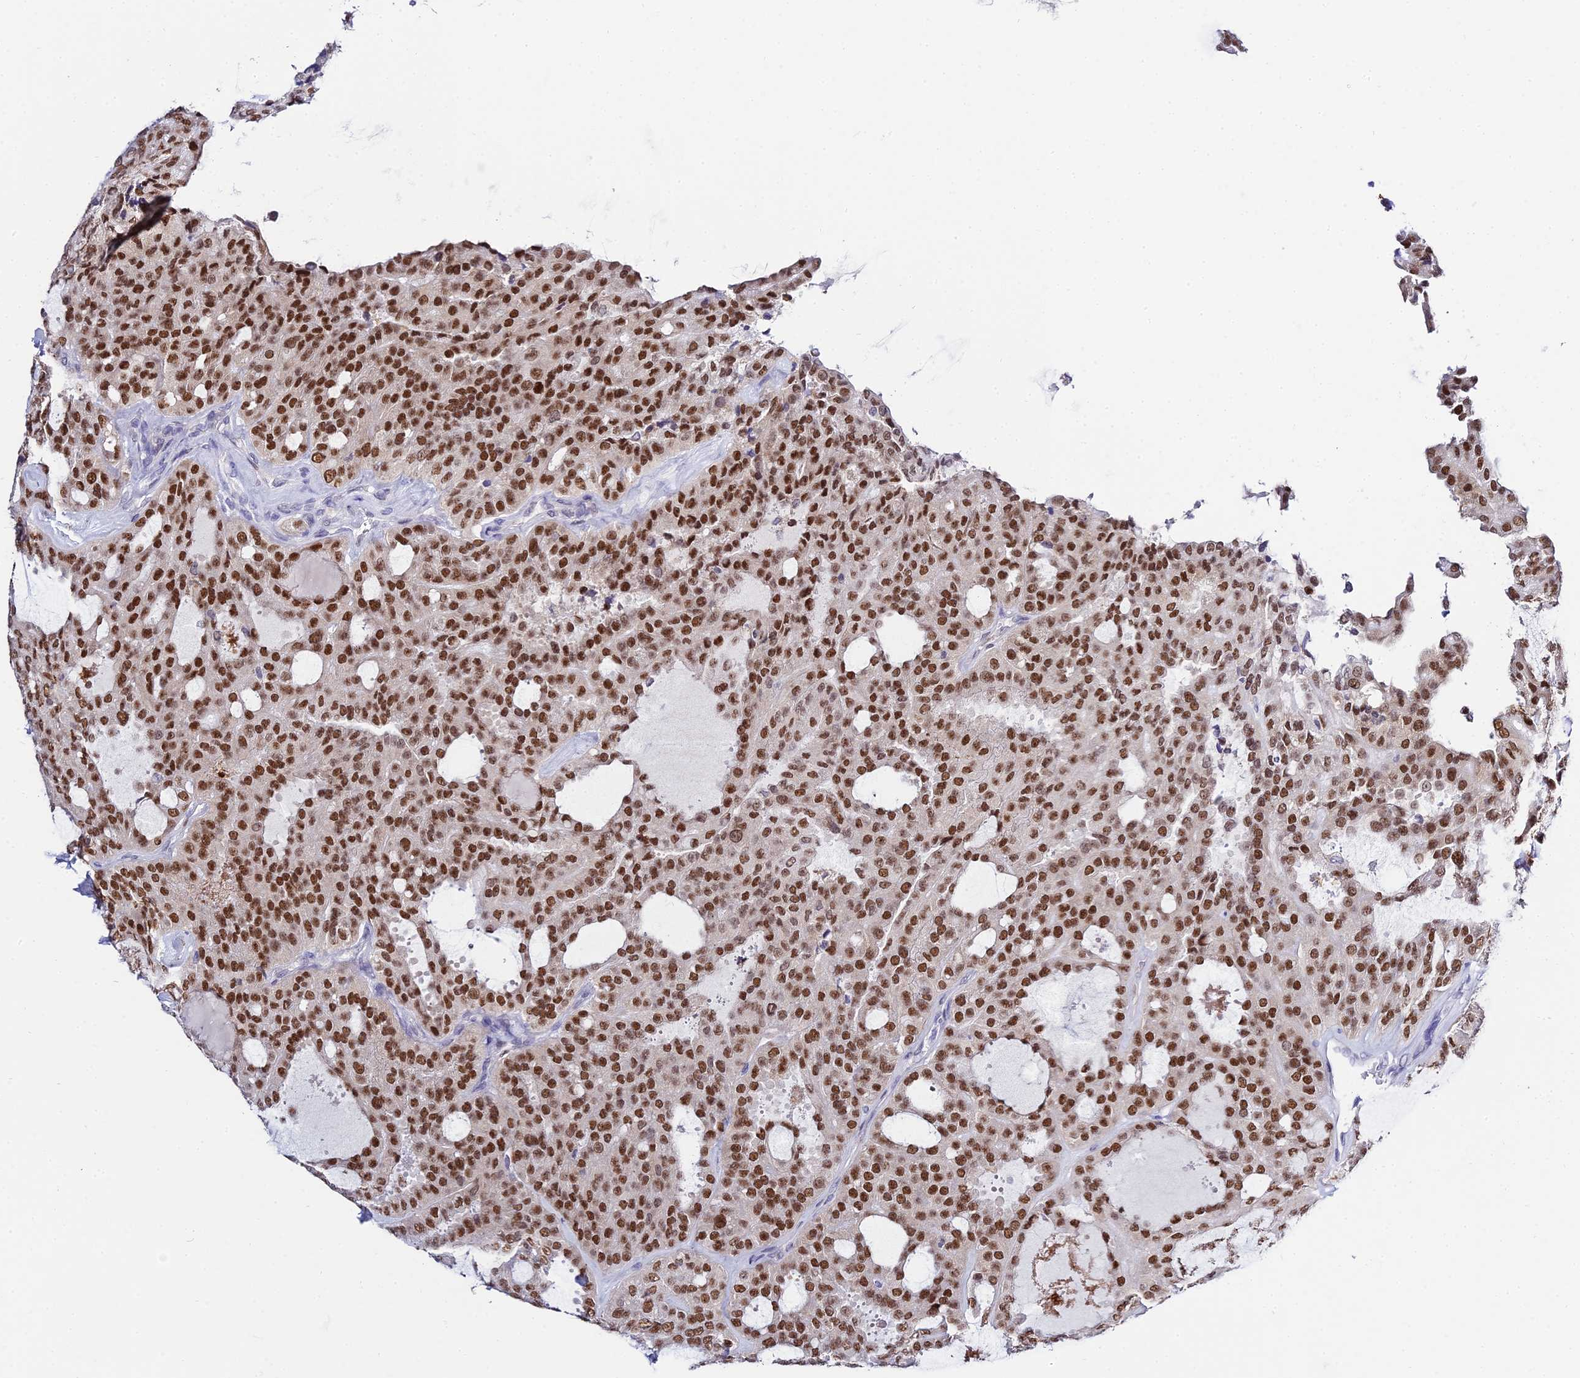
{"staining": {"intensity": "moderate", "quantity": ">75%", "location": "nuclear"}, "tissue": "thyroid cancer", "cell_type": "Tumor cells", "image_type": "cancer", "snomed": [{"axis": "morphology", "description": "Follicular adenoma carcinoma, NOS"}, {"axis": "topography", "description": "Thyroid gland"}], "caption": "Thyroid cancer tissue exhibits moderate nuclear staining in about >75% of tumor cells, visualized by immunohistochemistry. Nuclei are stained in blue.", "gene": "POFUT2", "patient": {"sex": "male", "age": 75}}